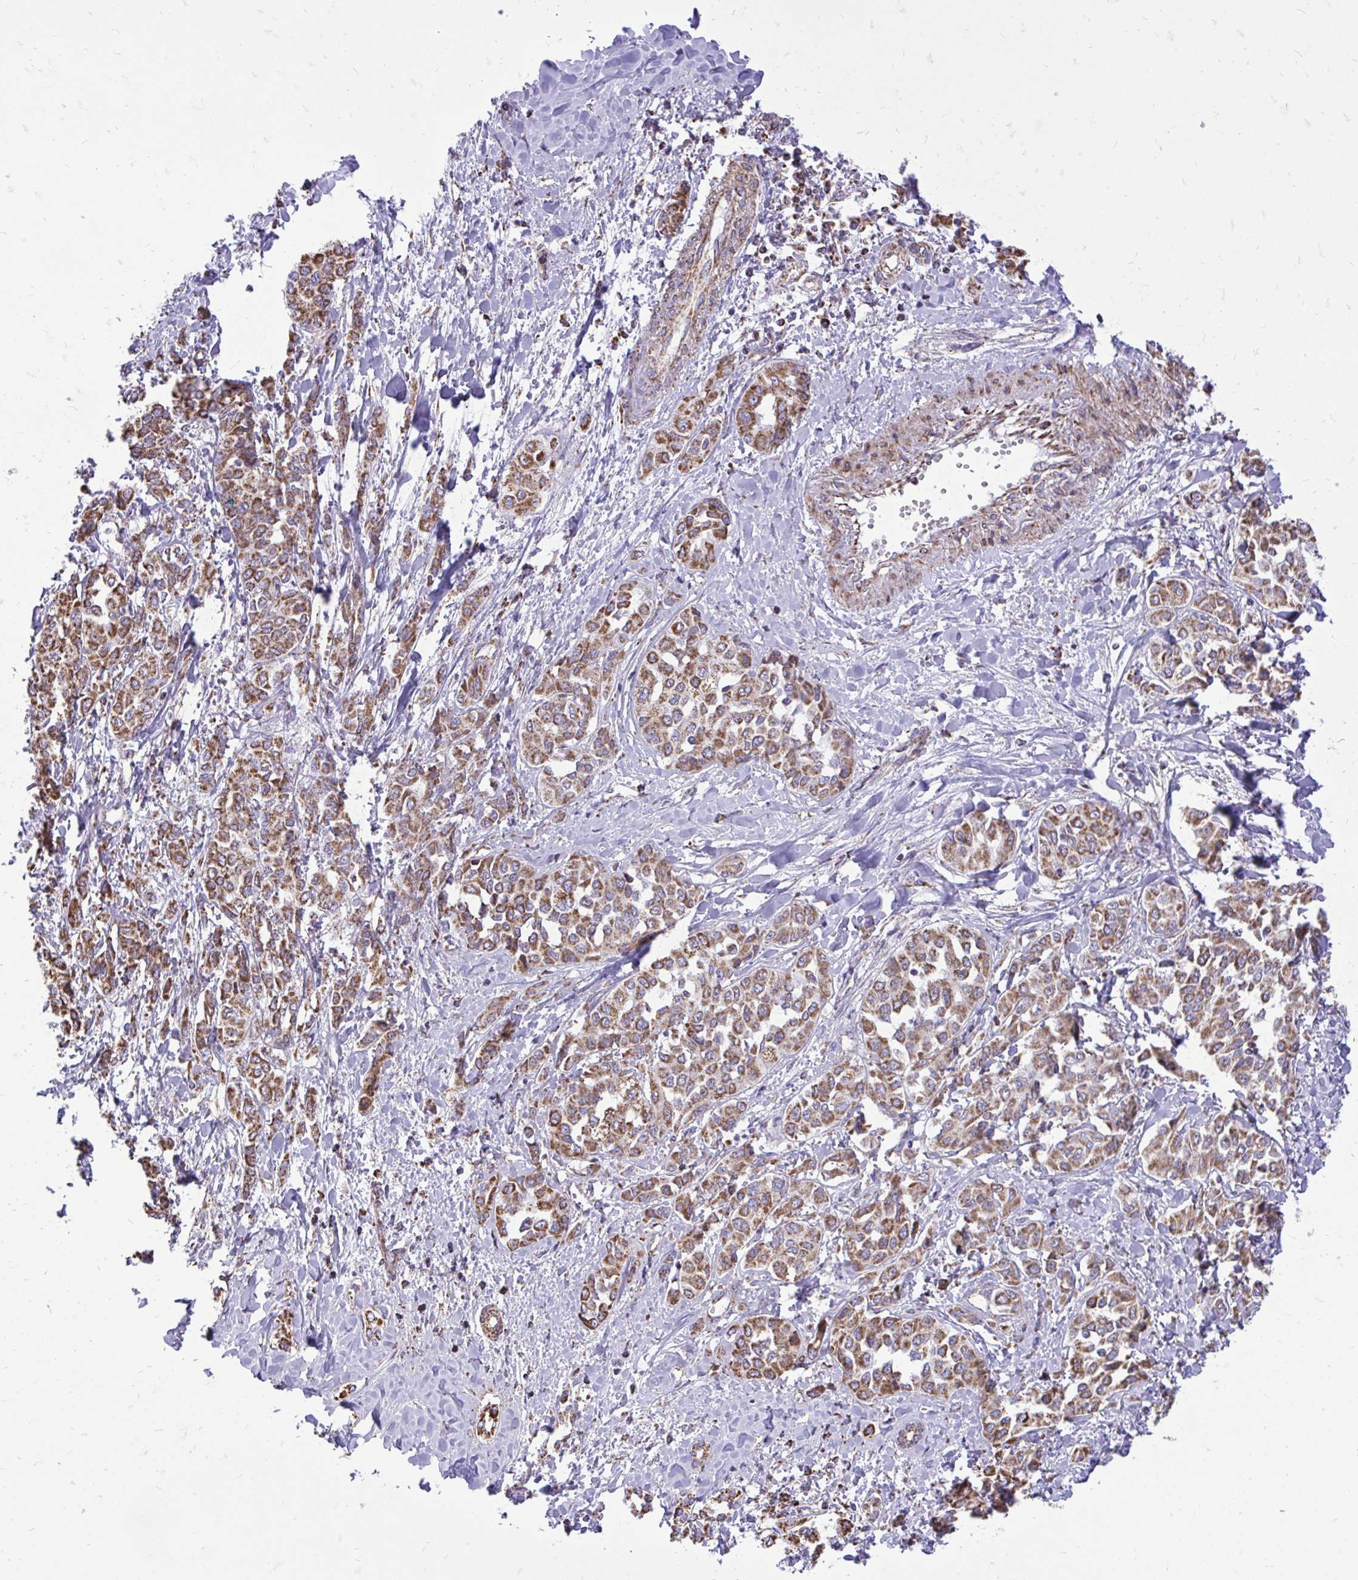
{"staining": {"intensity": "moderate", "quantity": ">75%", "location": "cytoplasmic/membranous"}, "tissue": "liver cancer", "cell_type": "Tumor cells", "image_type": "cancer", "snomed": [{"axis": "morphology", "description": "Cholangiocarcinoma"}, {"axis": "topography", "description": "Liver"}], "caption": "The photomicrograph exhibits immunohistochemical staining of liver cancer (cholangiocarcinoma). There is moderate cytoplasmic/membranous expression is appreciated in about >75% of tumor cells.", "gene": "UBE2C", "patient": {"sex": "female", "age": 77}}